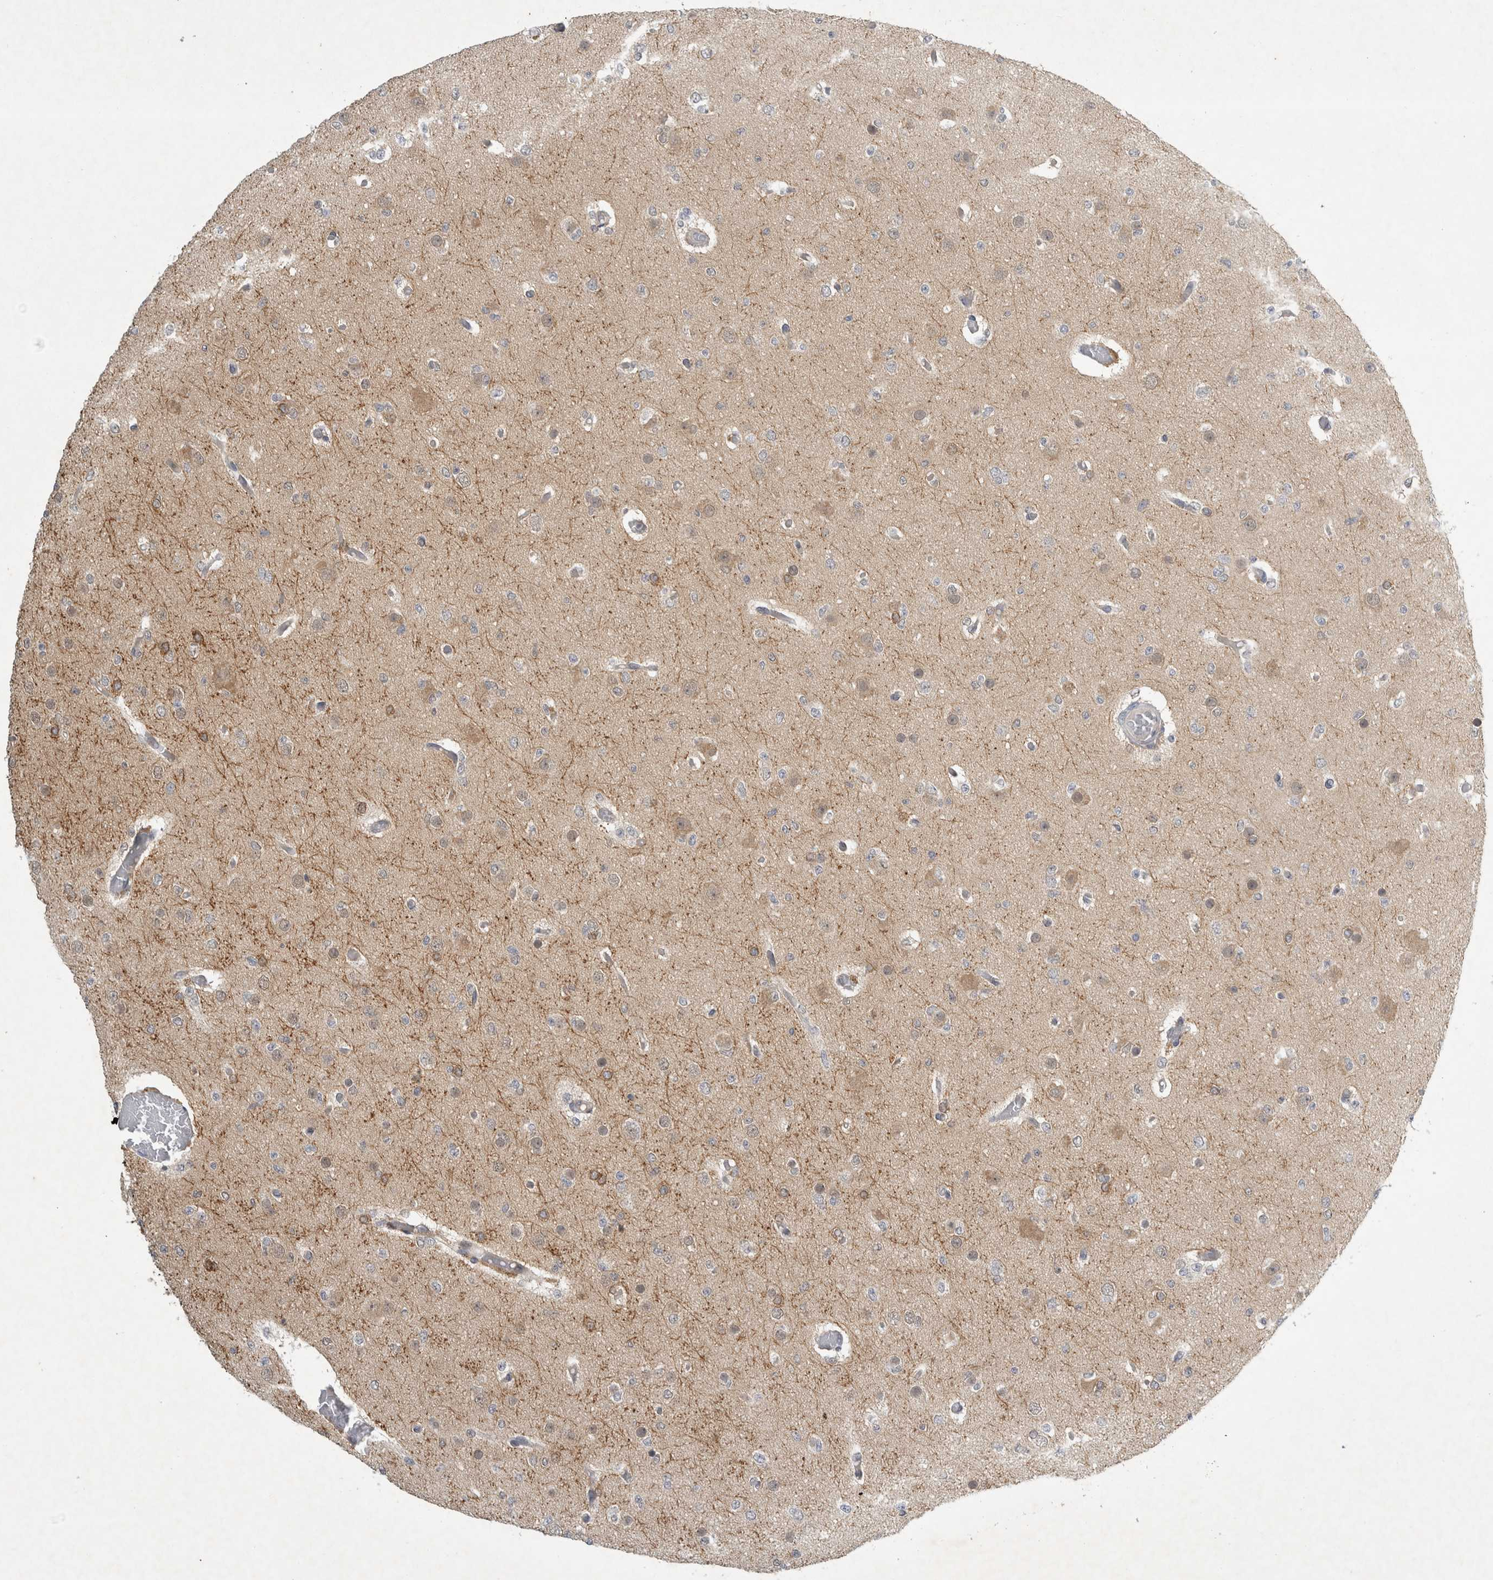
{"staining": {"intensity": "weak", "quantity": "<25%", "location": "cytoplasmic/membranous"}, "tissue": "glioma", "cell_type": "Tumor cells", "image_type": "cancer", "snomed": [{"axis": "morphology", "description": "Glioma, malignant, Low grade"}, {"axis": "topography", "description": "Brain"}], "caption": "IHC image of neoplastic tissue: glioma stained with DAB (3,3'-diaminobenzidine) demonstrates no significant protein positivity in tumor cells.", "gene": "AASDHPPT", "patient": {"sex": "female", "age": 22}}